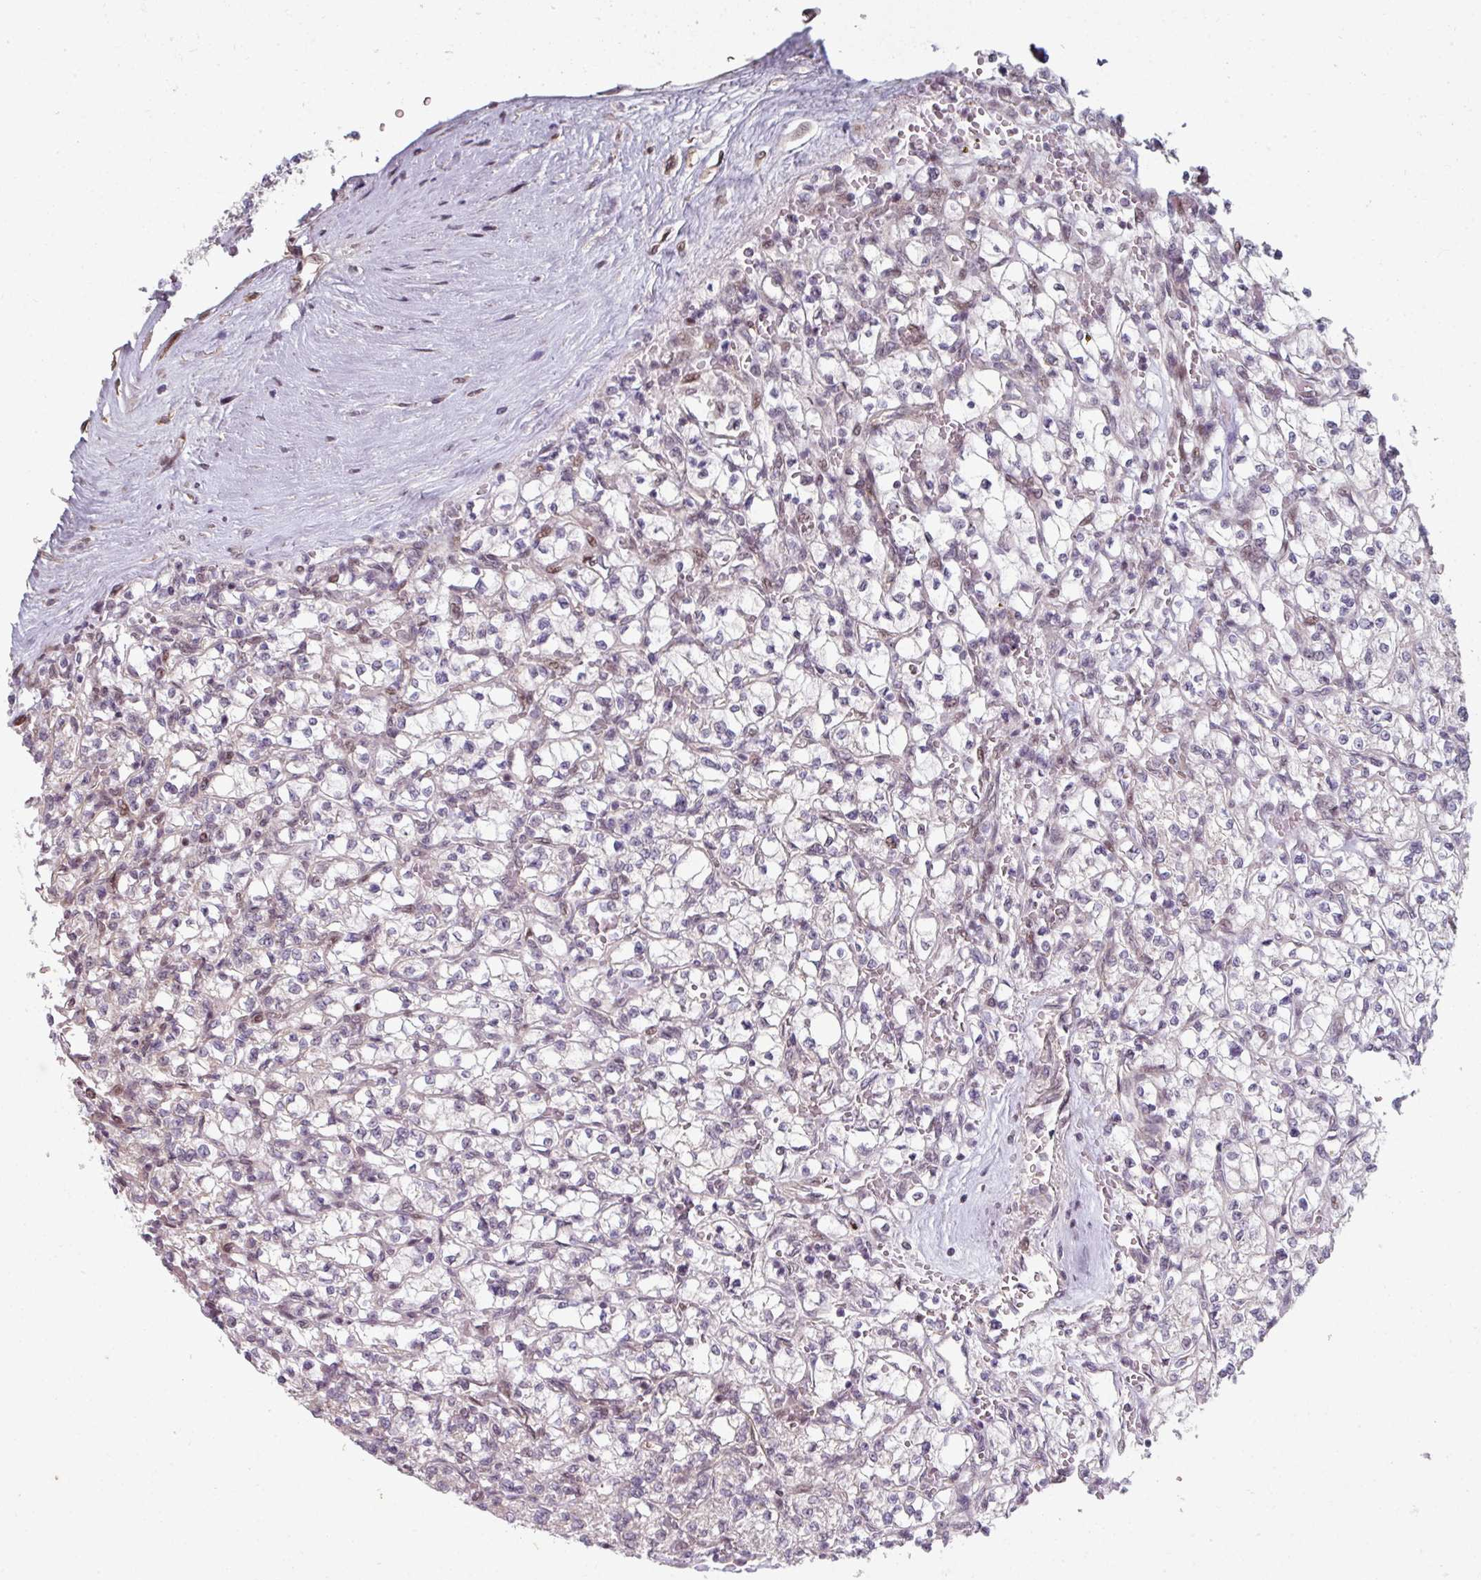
{"staining": {"intensity": "negative", "quantity": "none", "location": "none"}, "tissue": "renal cancer", "cell_type": "Tumor cells", "image_type": "cancer", "snomed": [{"axis": "morphology", "description": "Adenocarcinoma, NOS"}, {"axis": "topography", "description": "Kidney"}], "caption": "A histopathology image of human renal adenocarcinoma is negative for staining in tumor cells.", "gene": "TMCC1", "patient": {"sex": "female", "age": 64}}